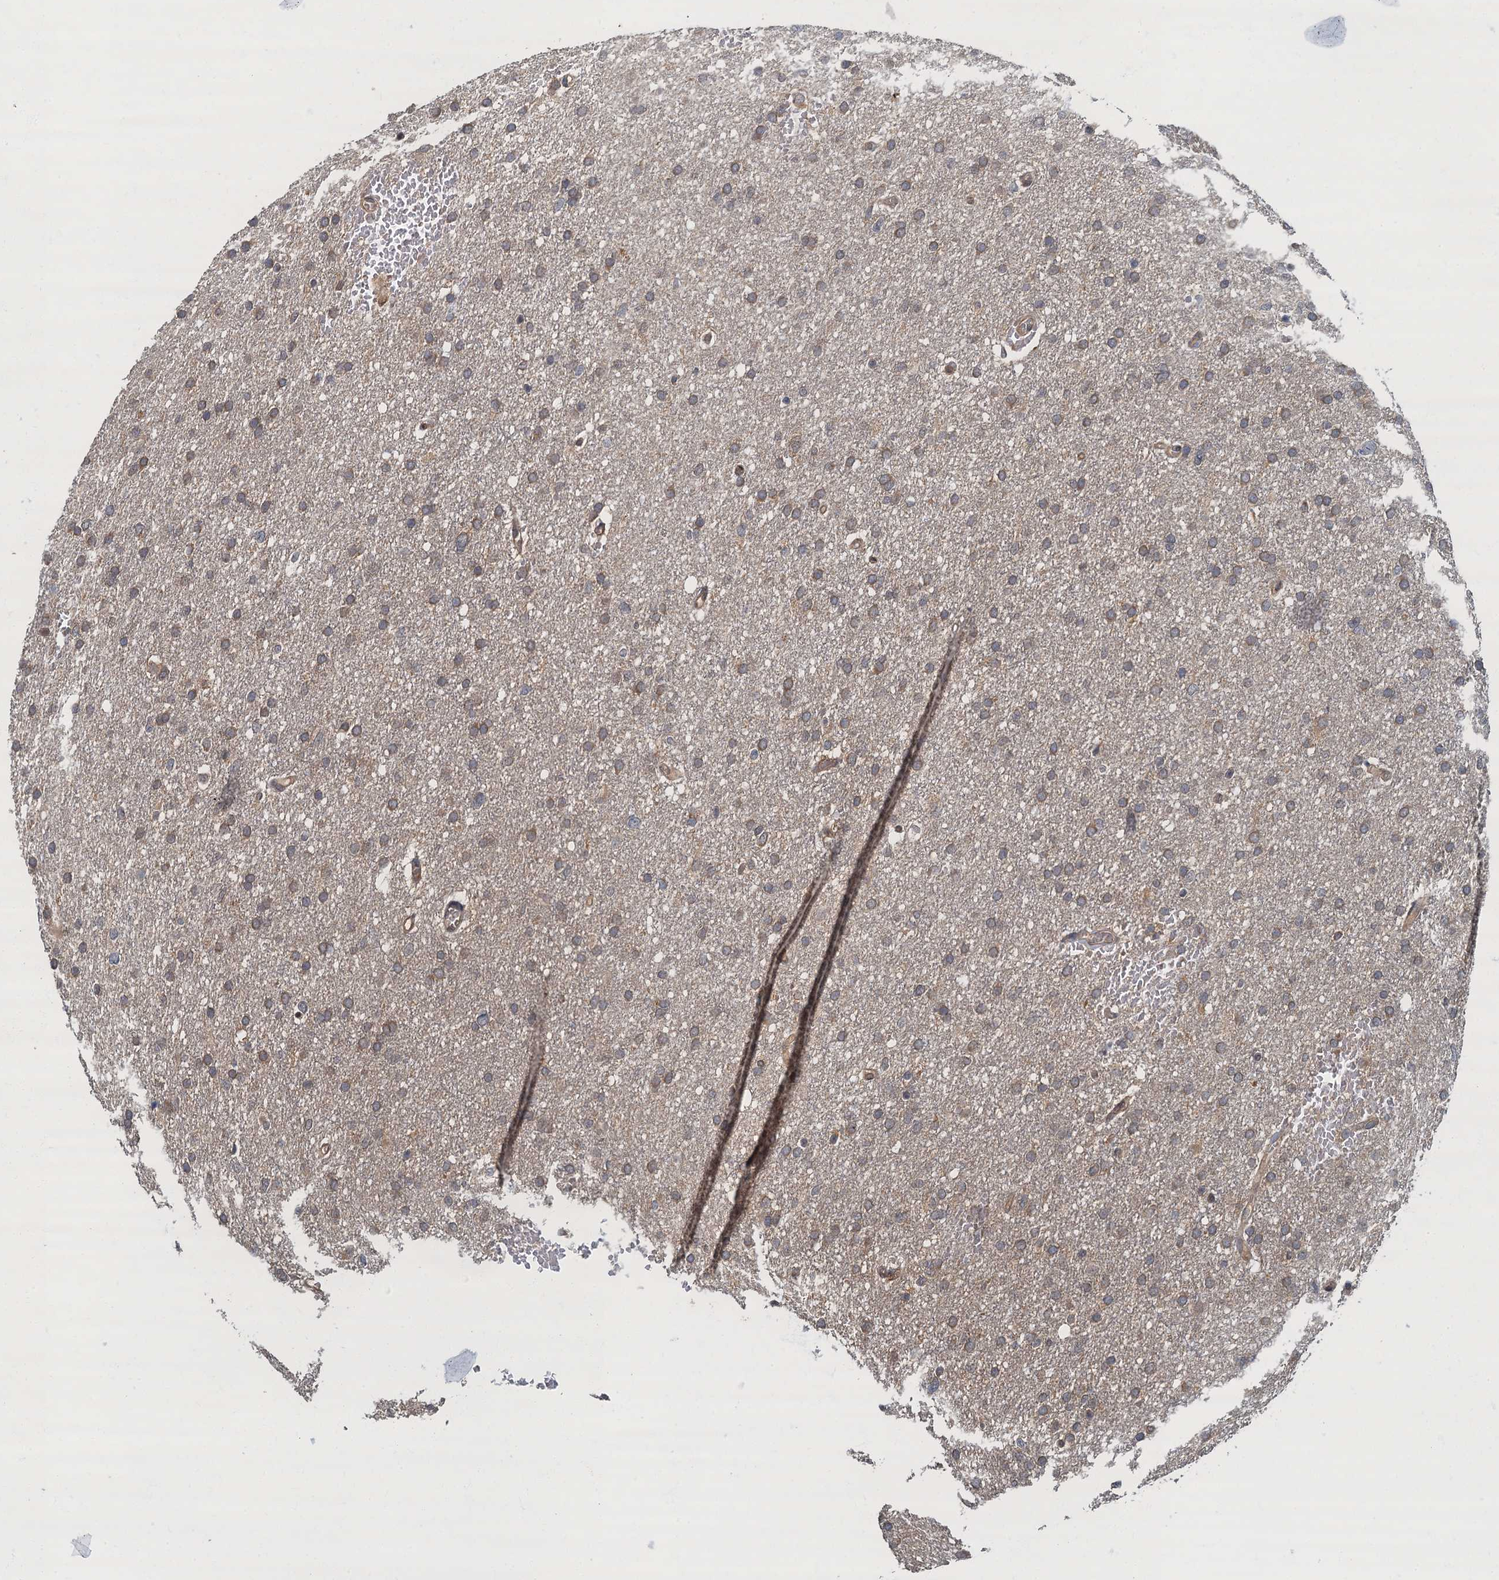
{"staining": {"intensity": "weak", "quantity": ">75%", "location": "cytoplasmic/membranous"}, "tissue": "glioma", "cell_type": "Tumor cells", "image_type": "cancer", "snomed": [{"axis": "morphology", "description": "Glioma, malignant, High grade"}, {"axis": "topography", "description": "Cerebral cortex"}], "caption": "Immunohistochemistry image of human high-grade glioma (malignant) stained for a protein (brown), which shows low levels of weak cytoplasmic/membranous expression in about >75% of tumor cells.", "gene": "TBCK", "patient": {"sex": "female", "age": 36}}